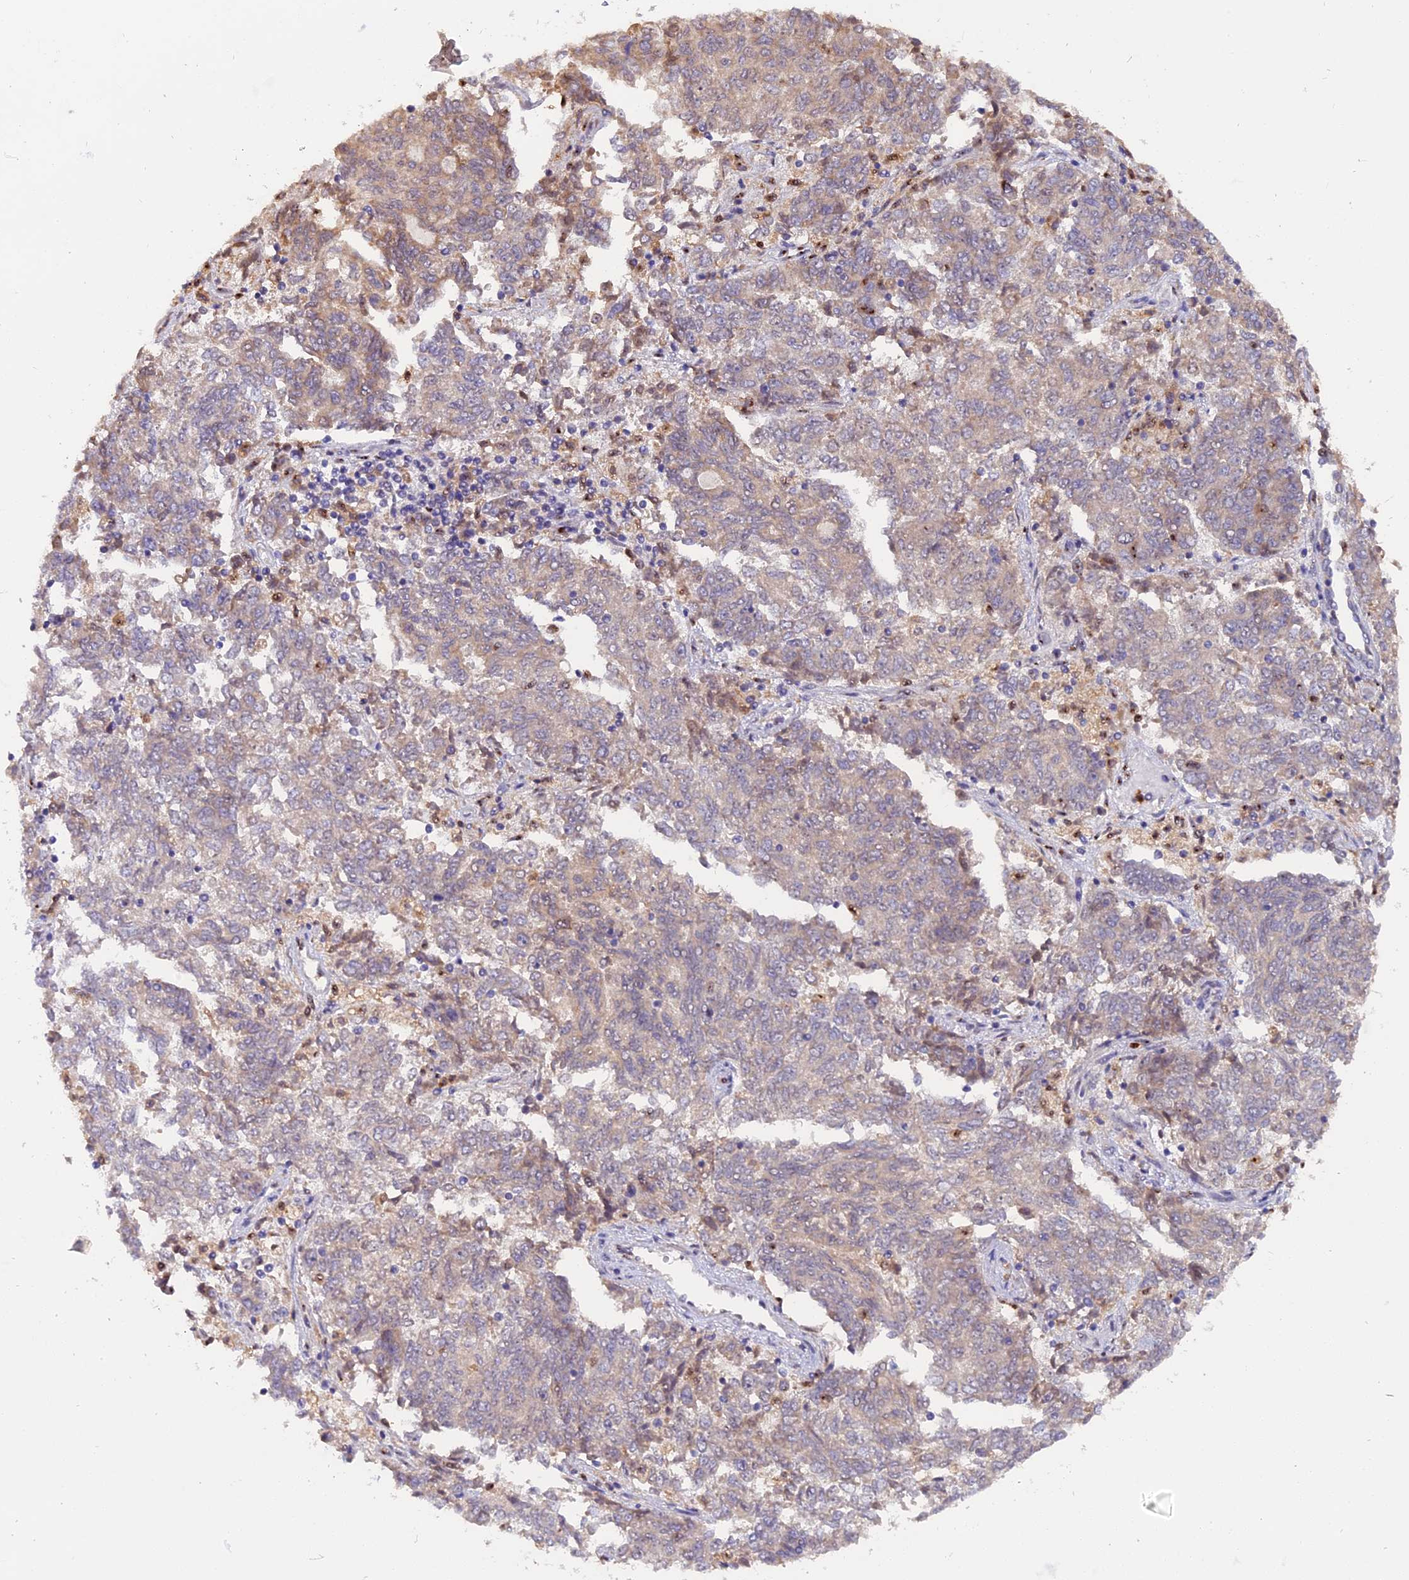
{"staining": {"intensity": "weak", "quantity": "25%-75%", "location": "cytoplasmic/membranous"}, "tissue": "endometrial cancer", "cell_type": "Tumor cells", "image_type": "cancer", "snomed": [{"axis": "morphology", "description": "Adenocarcinoma, NOS"}, {"axis": "topography", "description": "Endometrium"}], "caption": "Weak cytoplasmic/membranous expression is present in about 25%-75% of tumor cells in endometrial cancer (adenocarcinoma).", "gene": "FAM118B", "patient": {"sex": "female", "age": 80}}